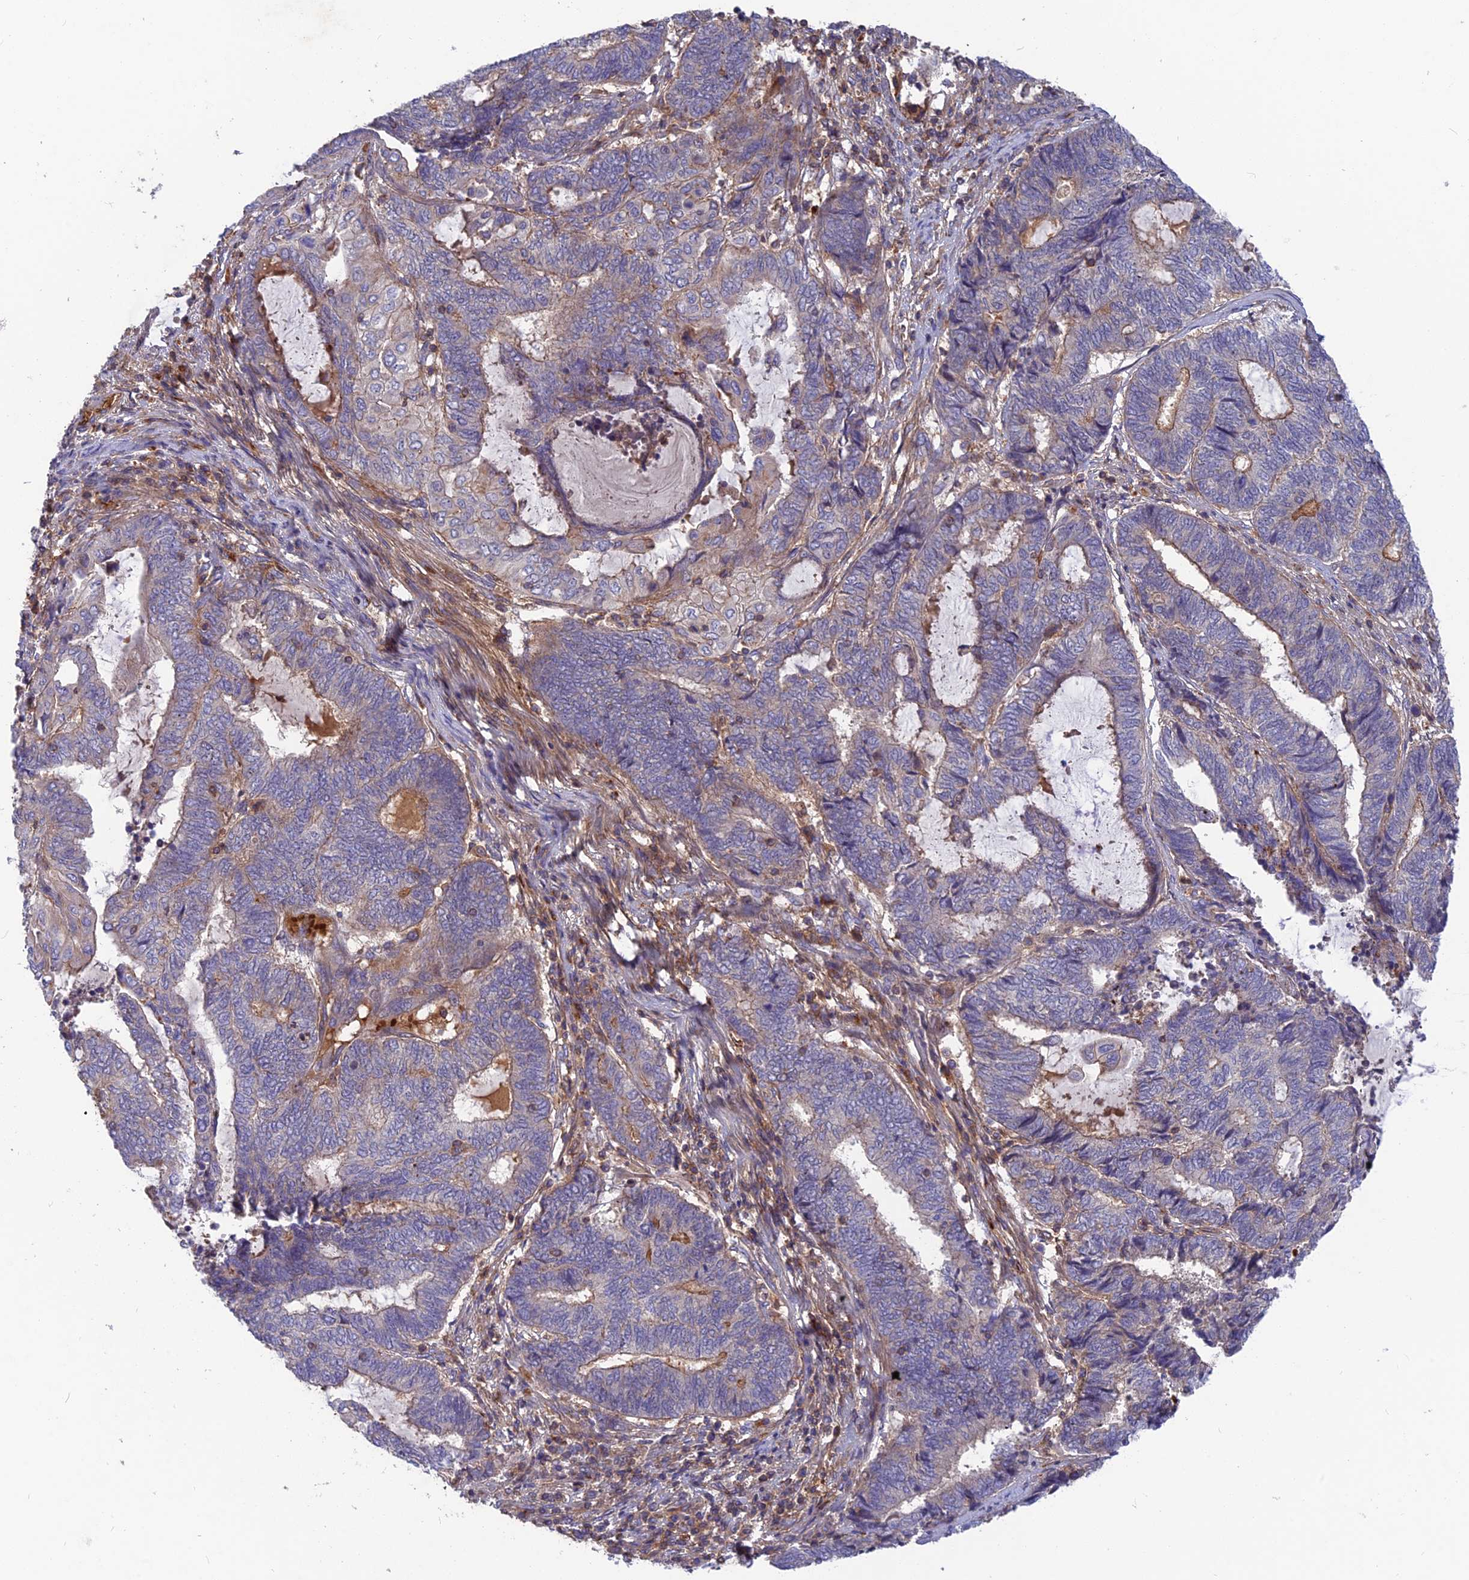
{"staining": {"intensity": "weak", "quantity": "<25%", "location": "cytoplasmic/membranous"}, "tissue": "endometrial cancer", "cell_type": "Tumor cells", "image_type": "cancer", "snomed": [{"axis": "morphology", "description": "Adenocarcinoma, NOS"}, {"axis": "topography", "description": "Uterus"}, {"axis": "topography", "description": "Endometrium"}], "caption": "An IHC histopathology image of adenocarcinoma (endometrial) is shown. There is no staining in tumor cells of adenocarcinoma (endometrial).", "gene": "CPNE7", "patient": {"sex": "female", "age": 70}}